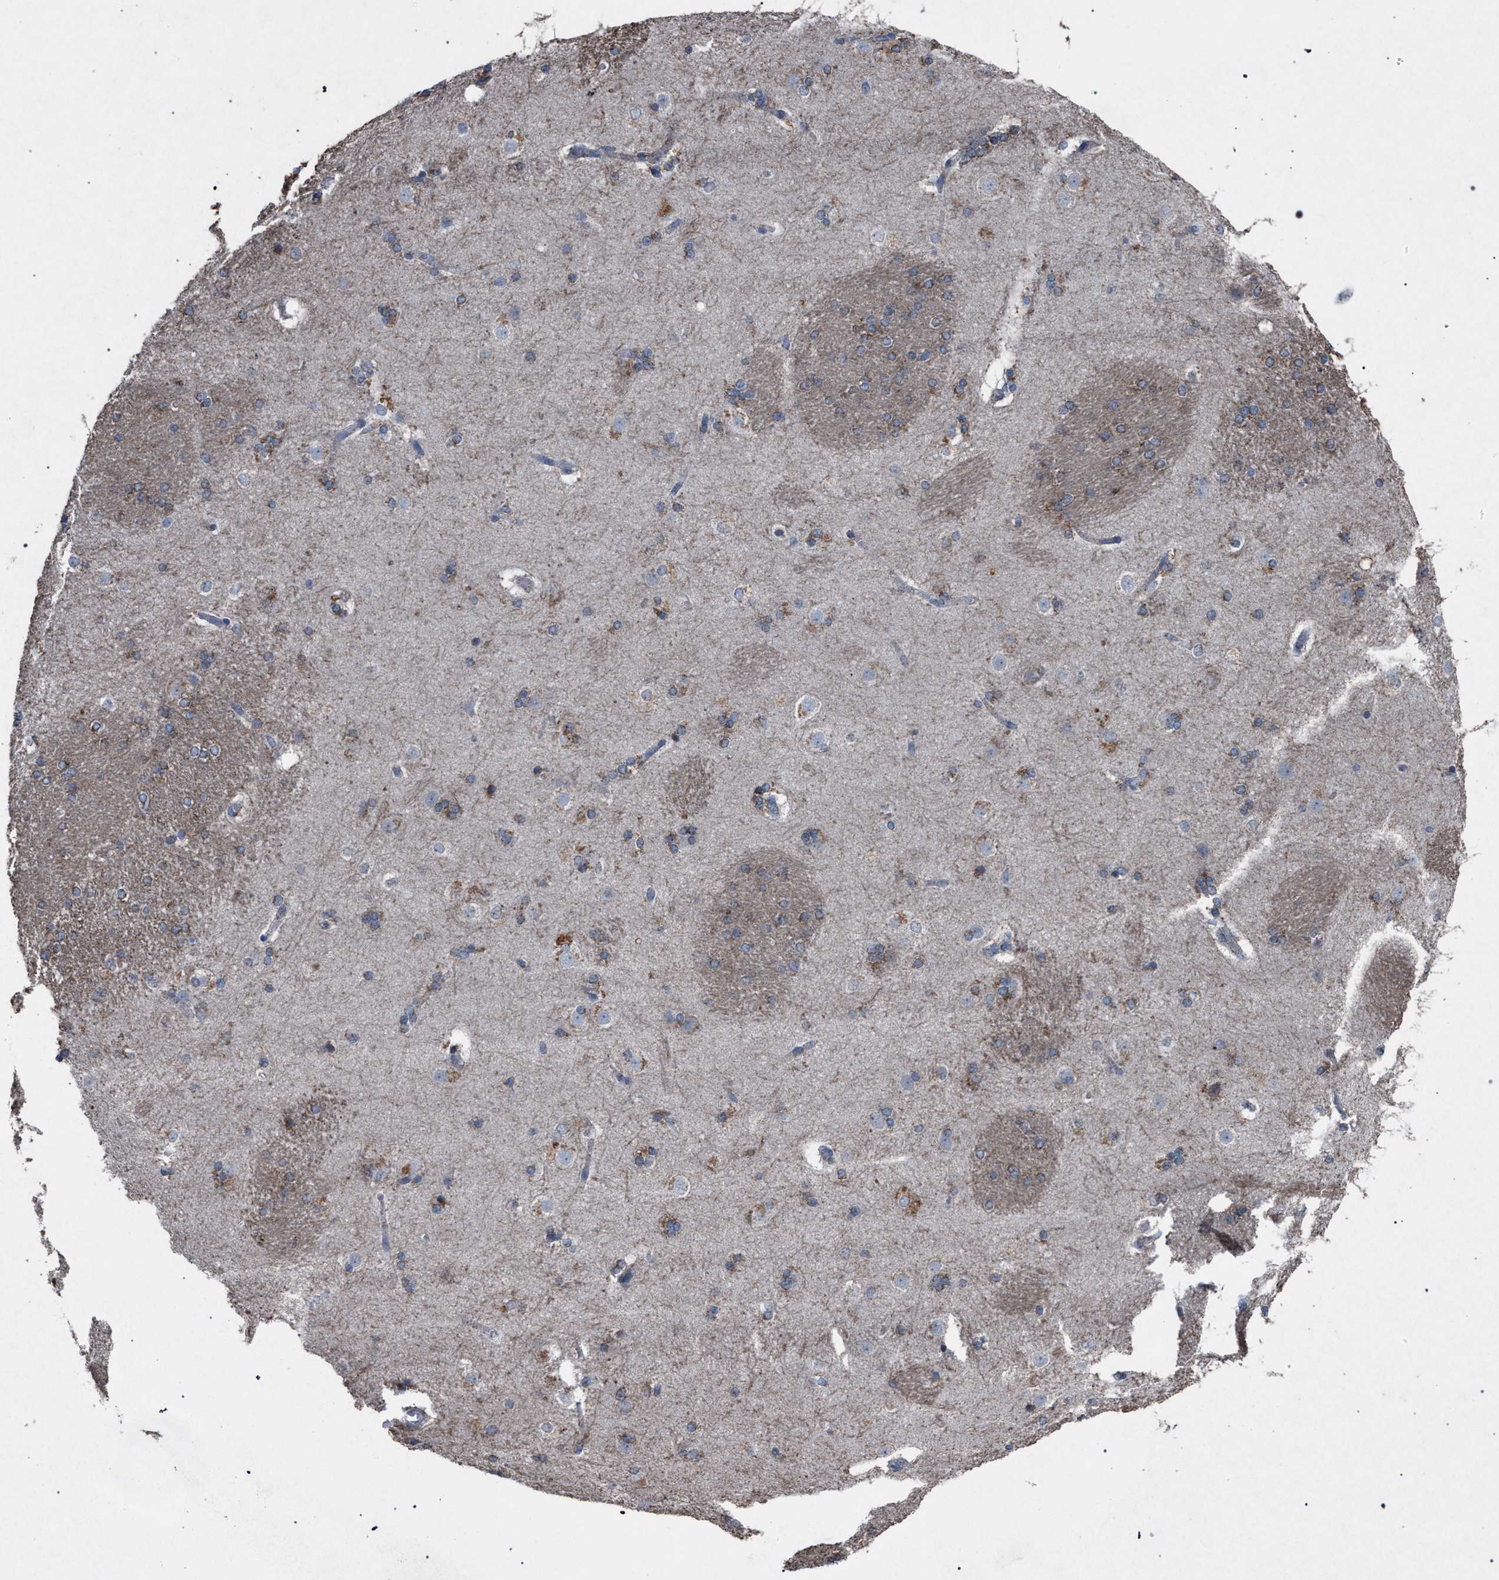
{"staining": {"intensity": "moderate", "quantity": "25%-75%", "location": "cytoplasmic/membranous"}, "tissue": "caudate", "cell_type": "Glial cells", "image_type": "normal", "snomed": [{"axis": "morphology", "description": "Normal tissue, NOS"}, {"axis": "topography", "description": "Lateral ventricle wall"}], "caption": "The histopathology image reveals staining of benign caudate, revealing moderate cytoplasmic/membranous protein expression (brown color) within glial cells. Nuclei are stained in blue.", "gene": "HSD17B4", "patient": {"sex": "female", "age": 19}}